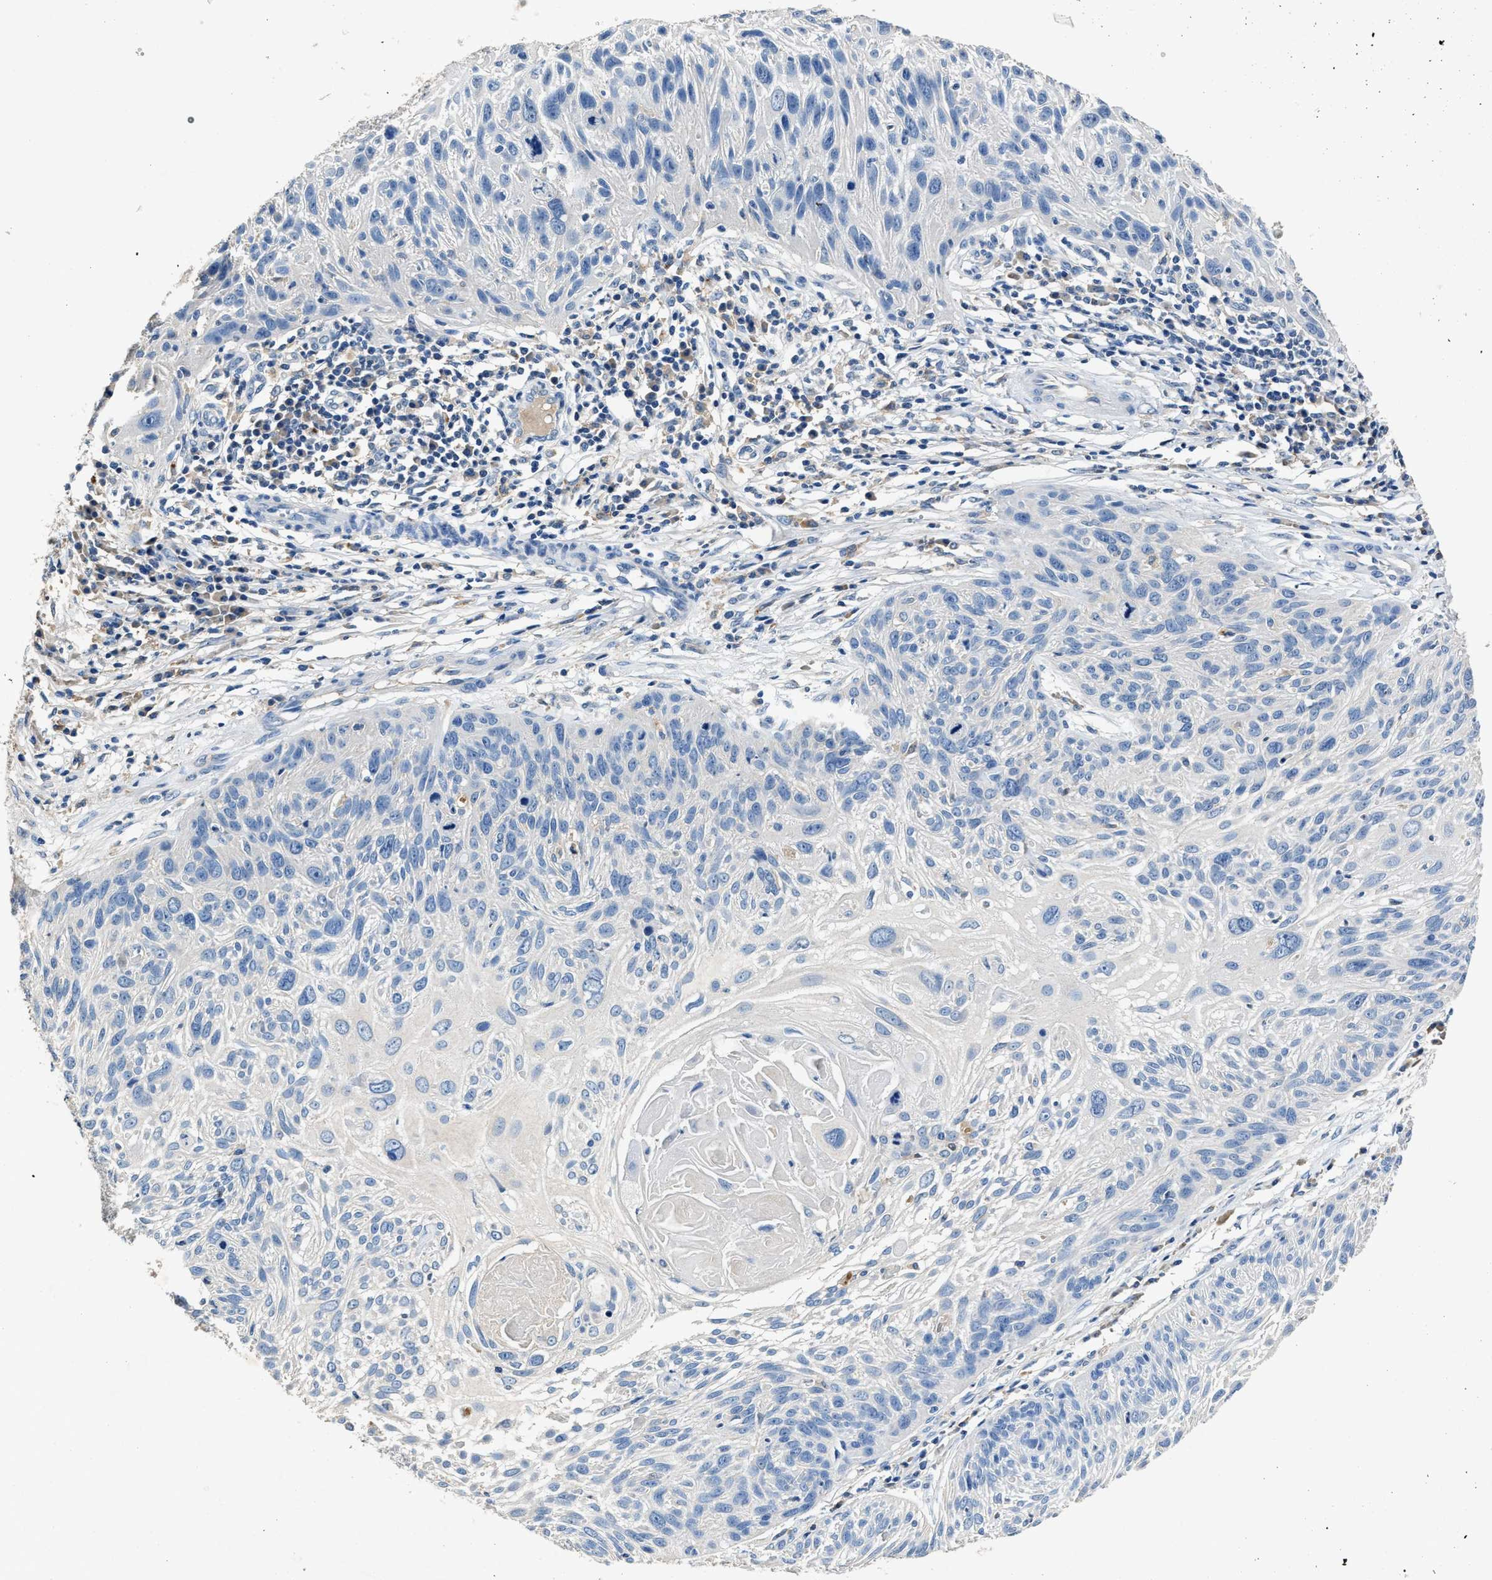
{"staining": {"intensity": "negative", "quantity": "none", "location": "none"}, "tissue": "cervical cancer", "cell_type": "Tumor cells", "image_type": "cancer", "snomed": [{"axis": "morphology", "description": "Squamous cell carcinoma, NOS"}, {"axis": "topography", "description": "Cervix"}], "caption": "Immunohistochemistry image of cervical squamous cell carcinoma stained for a protein (brown), which displays no staining in tumor cells. (Stains: DAB IHC with hematoxylin counter stain, Microscopy: brightfield microscopy at high magnification).", "gene": "SLCO2B1", "patient": {"sex": "female", "age": 51}}